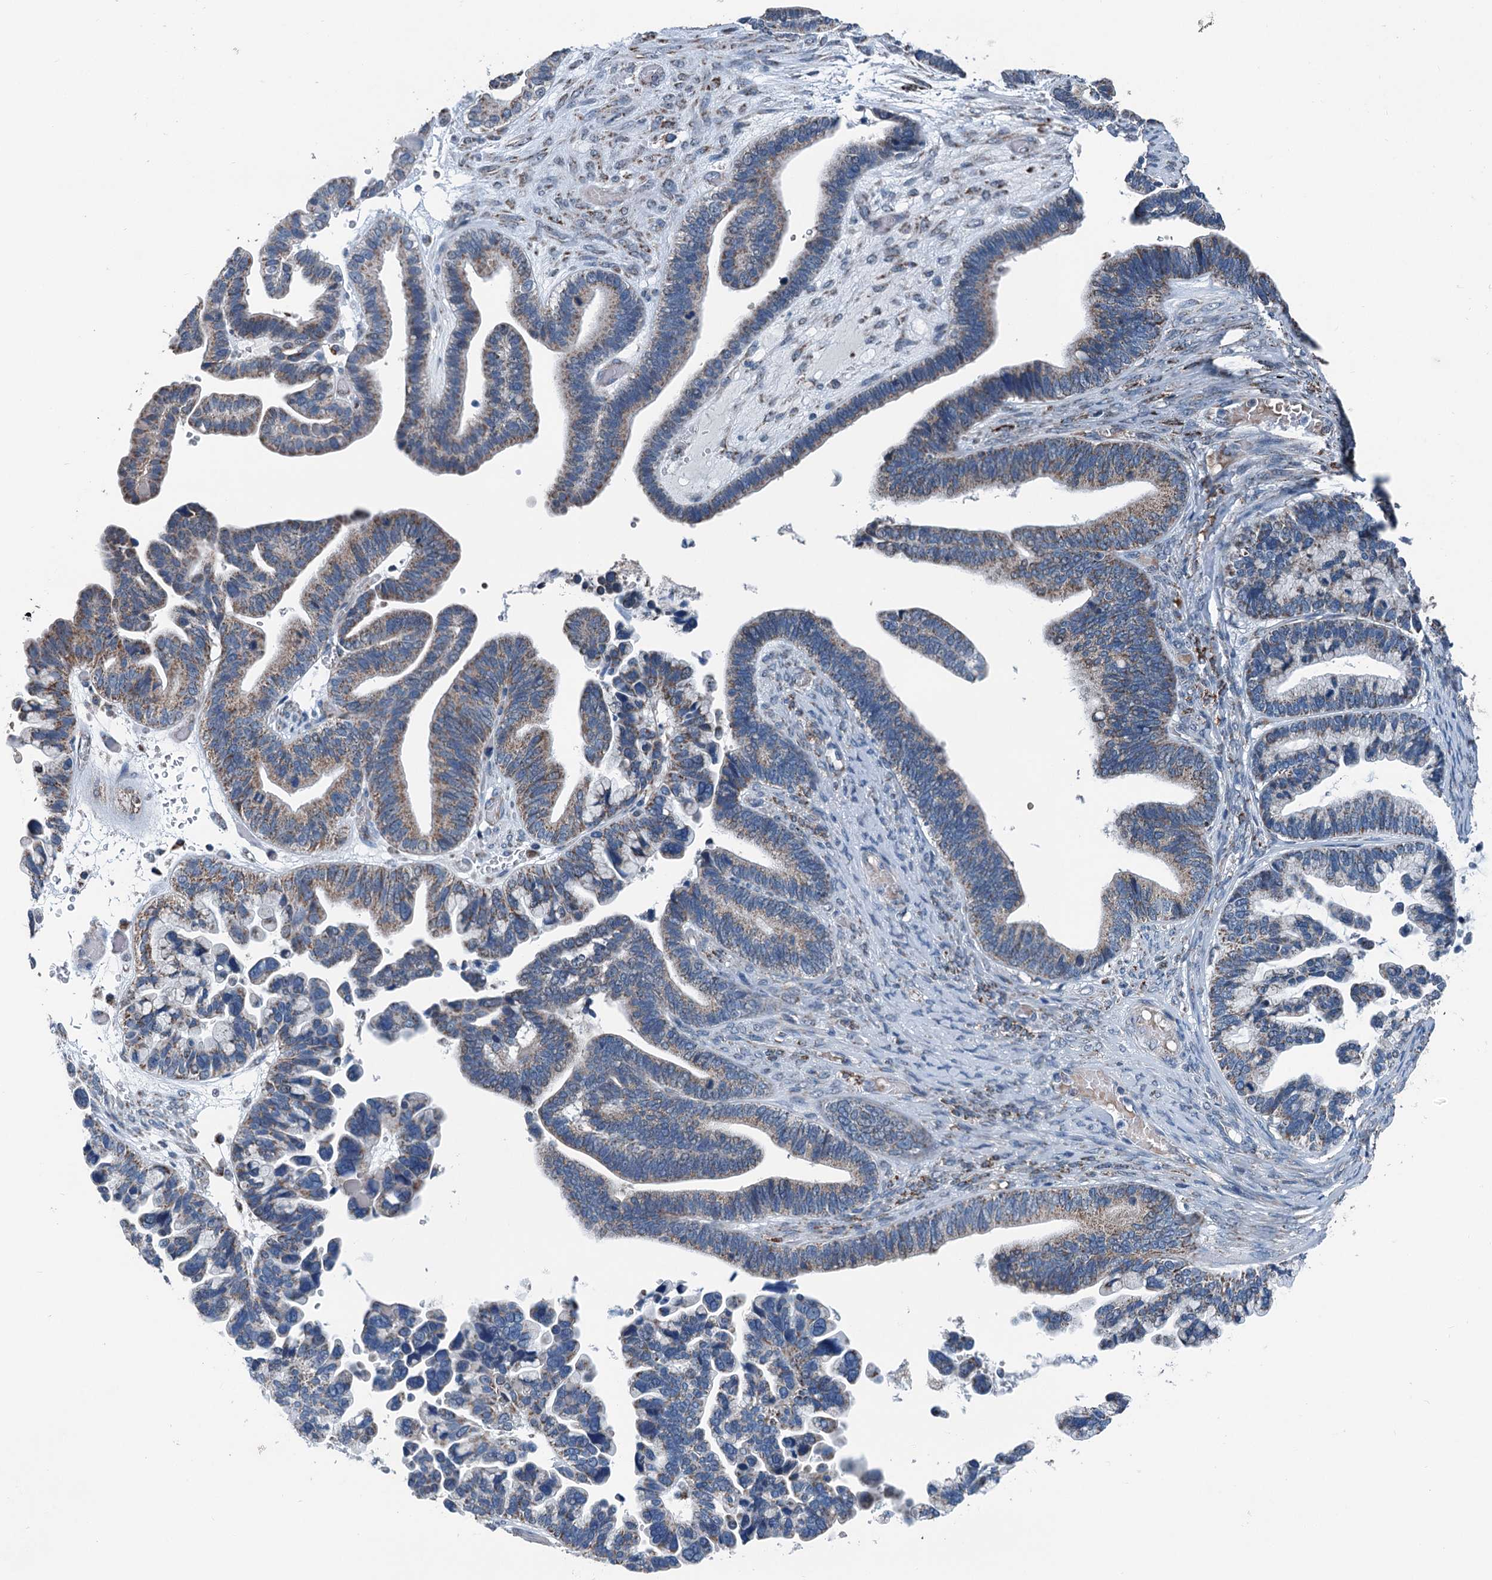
{"staining": {"intensity": "weak", "quantity": ">75%", "location": "cytoplasmic/membranous"}, "tissue": "ovarian cancer", "cell_type": "Tumor cells", "image_type": "cancer", "snomed": [{"axis": "morphology", "description": "Cystadenocarcinoma, serous, NOS"}, {"axis": "topography", "description": "Ovary"}], "caption": "The micrograph exhibits a brown stain indicating the presence of a protein in the cytoplasmic/membranous of tumor cells in ovarian serous cystadenocarcinoma.", "gene": "TRPT1", "patient": {"sex": "female", "age": 56}}